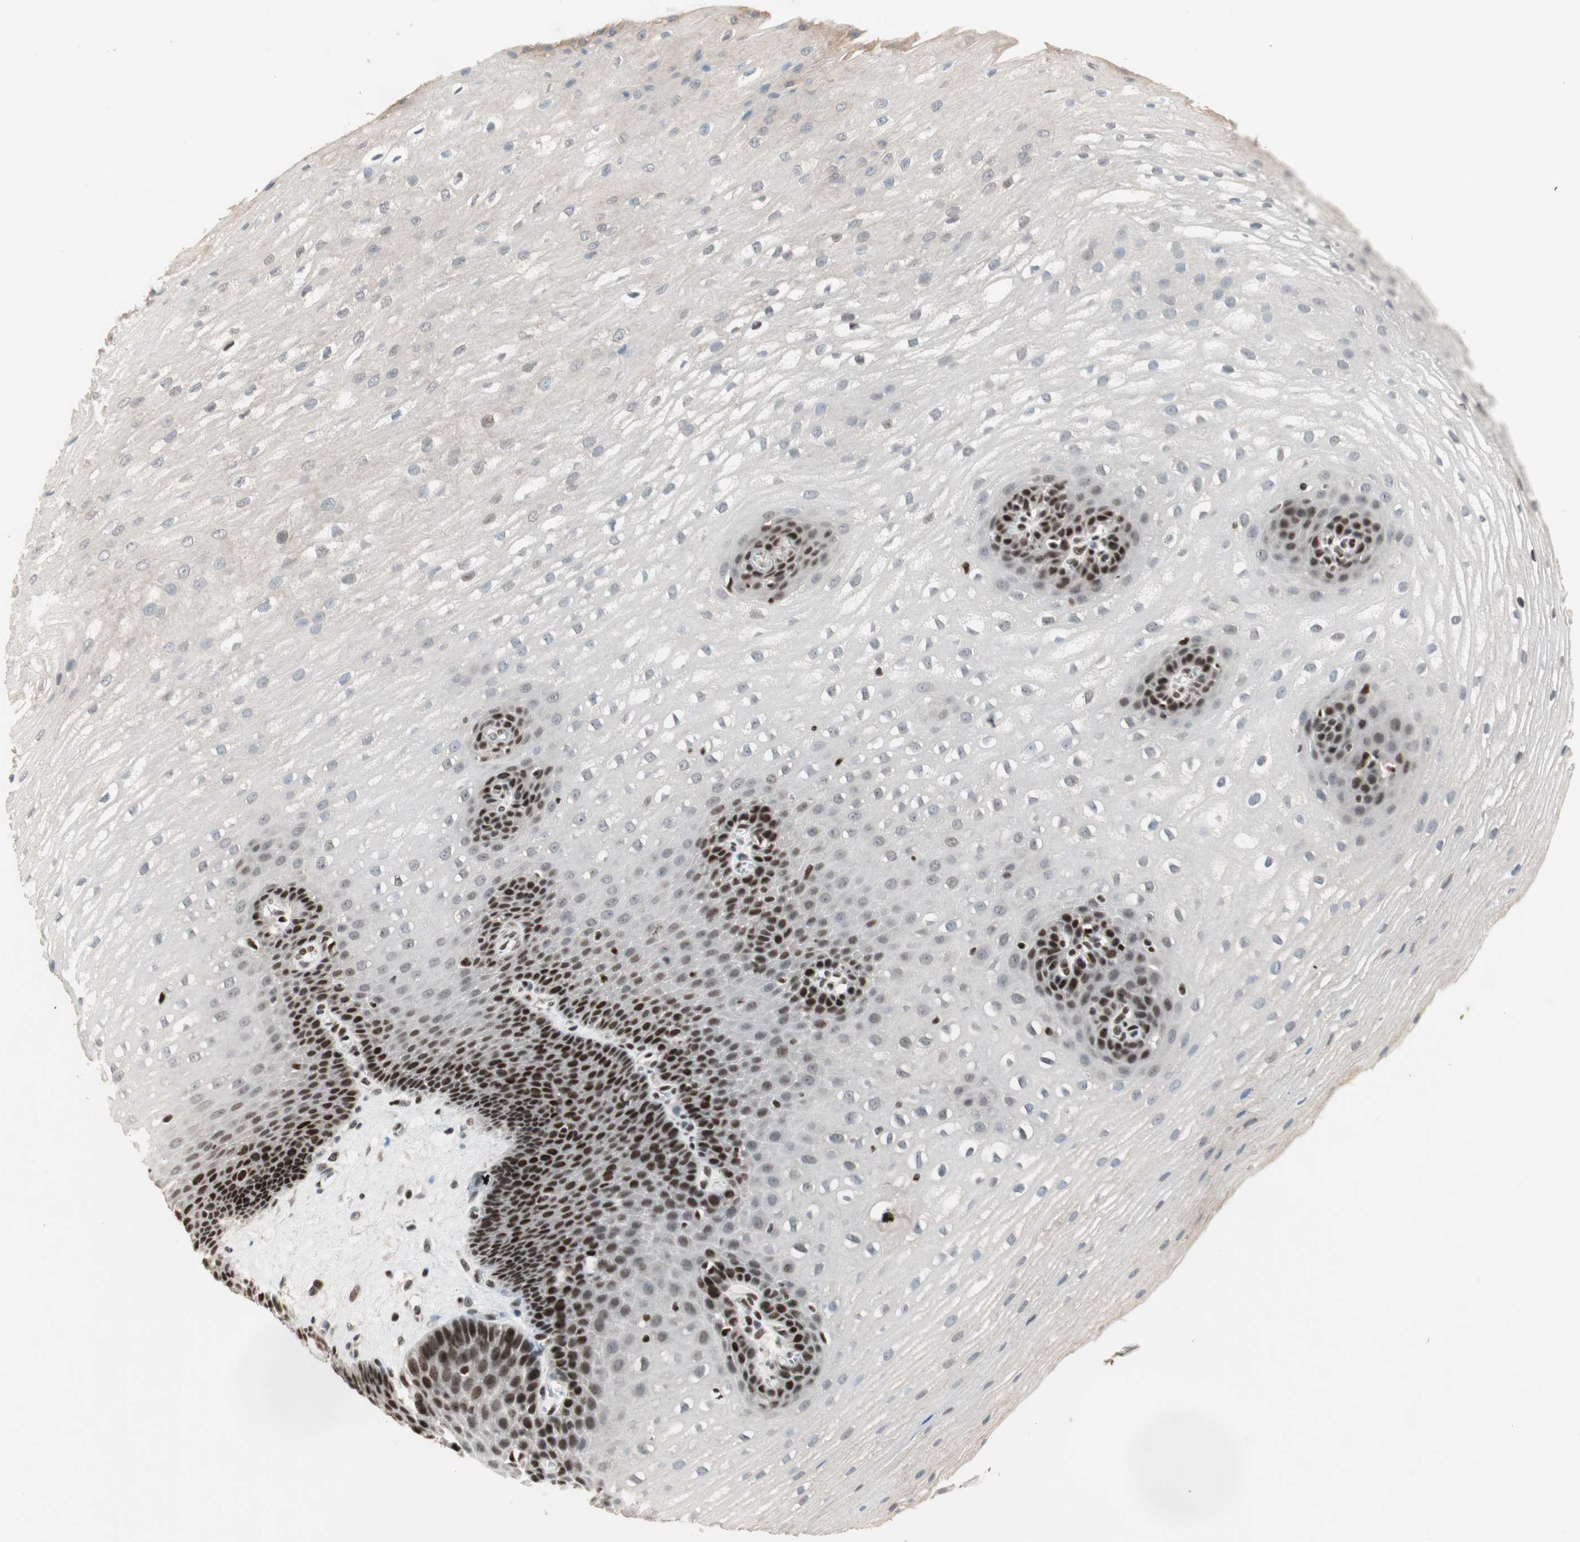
{"staining": {"intensity": "strong", "quantity": "25%-75%", "location": "nuclear"}, "tissue": "esophagus", "cell_type": "Squamous epithelial cells", "image_type": "normal", "snomed": [{"axis": "morphology", "description": "Normal tissue, NOS"}, {"axis": "topography", "description": "Esophagus"}], "caption": "An image of esophagus stained for a protein demonstrates strong nuclear brown staining in squamous epithelial cells. (brown staining indicates protein expression, while blue staining denotes nuclei).", "gene": "MDC1", "patient": {"sex": "male", "age": 48}}